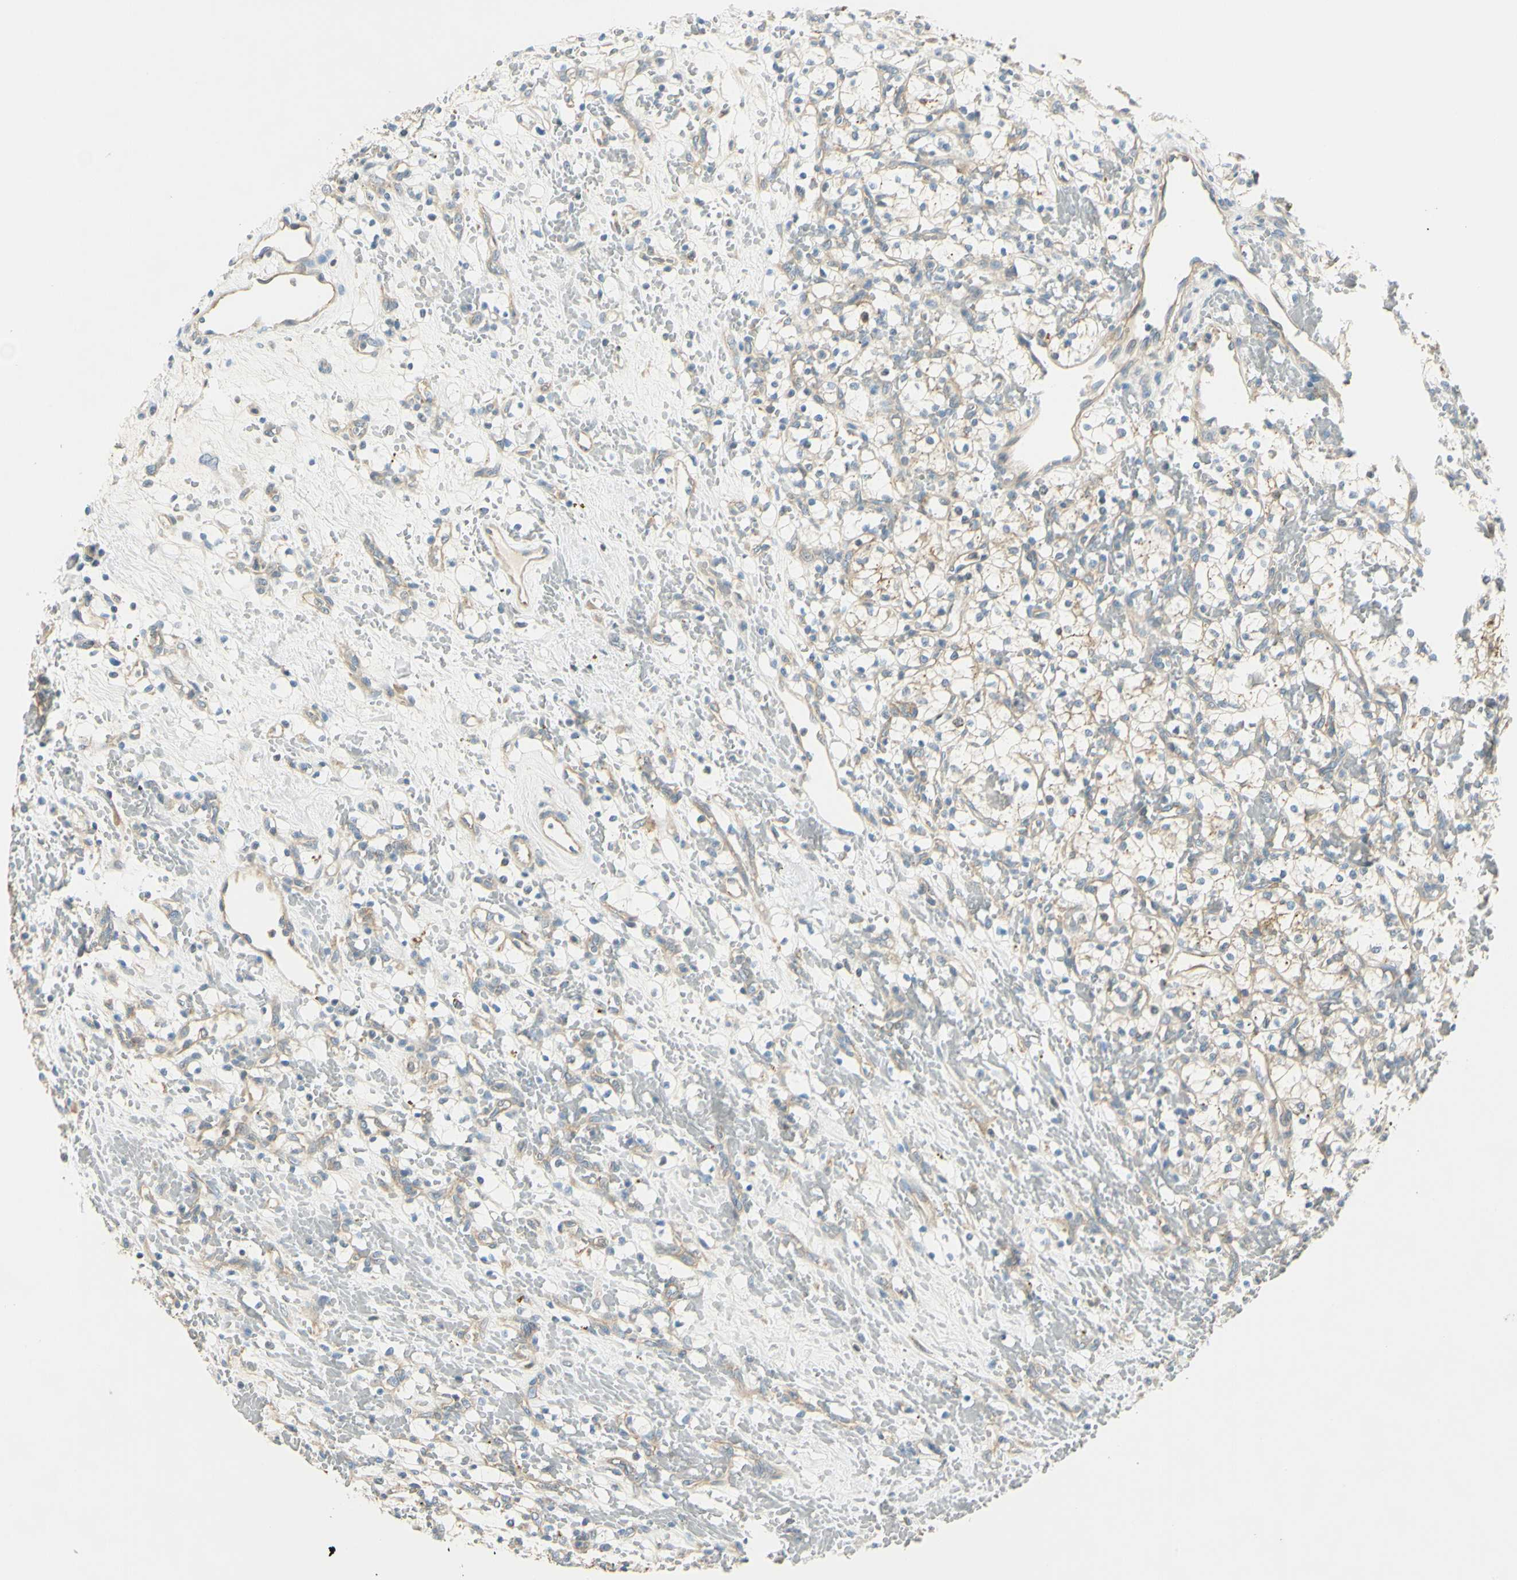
{"staining": {"intensity": "weak", "quantity": "<25%", "location": "cytoplasmic/membranous"}, "tissue": "renal cancer", "cell_type": "Tumor cells", "image_type": "cancer", "snomed": [{"axis": "morphology", "description": "Adenocarcinoma, NOS"}, {"axis": "topography", "description": "Kidney"}], "caption": "DAB (3,3'-diaminobenzidine) immunohistochemical staining of renal cancer (adenocarcinoma) shows no significant positivity in tumor cells.", "gene": "LAMA3", "patient": {"sex": "female", "age": 60}}